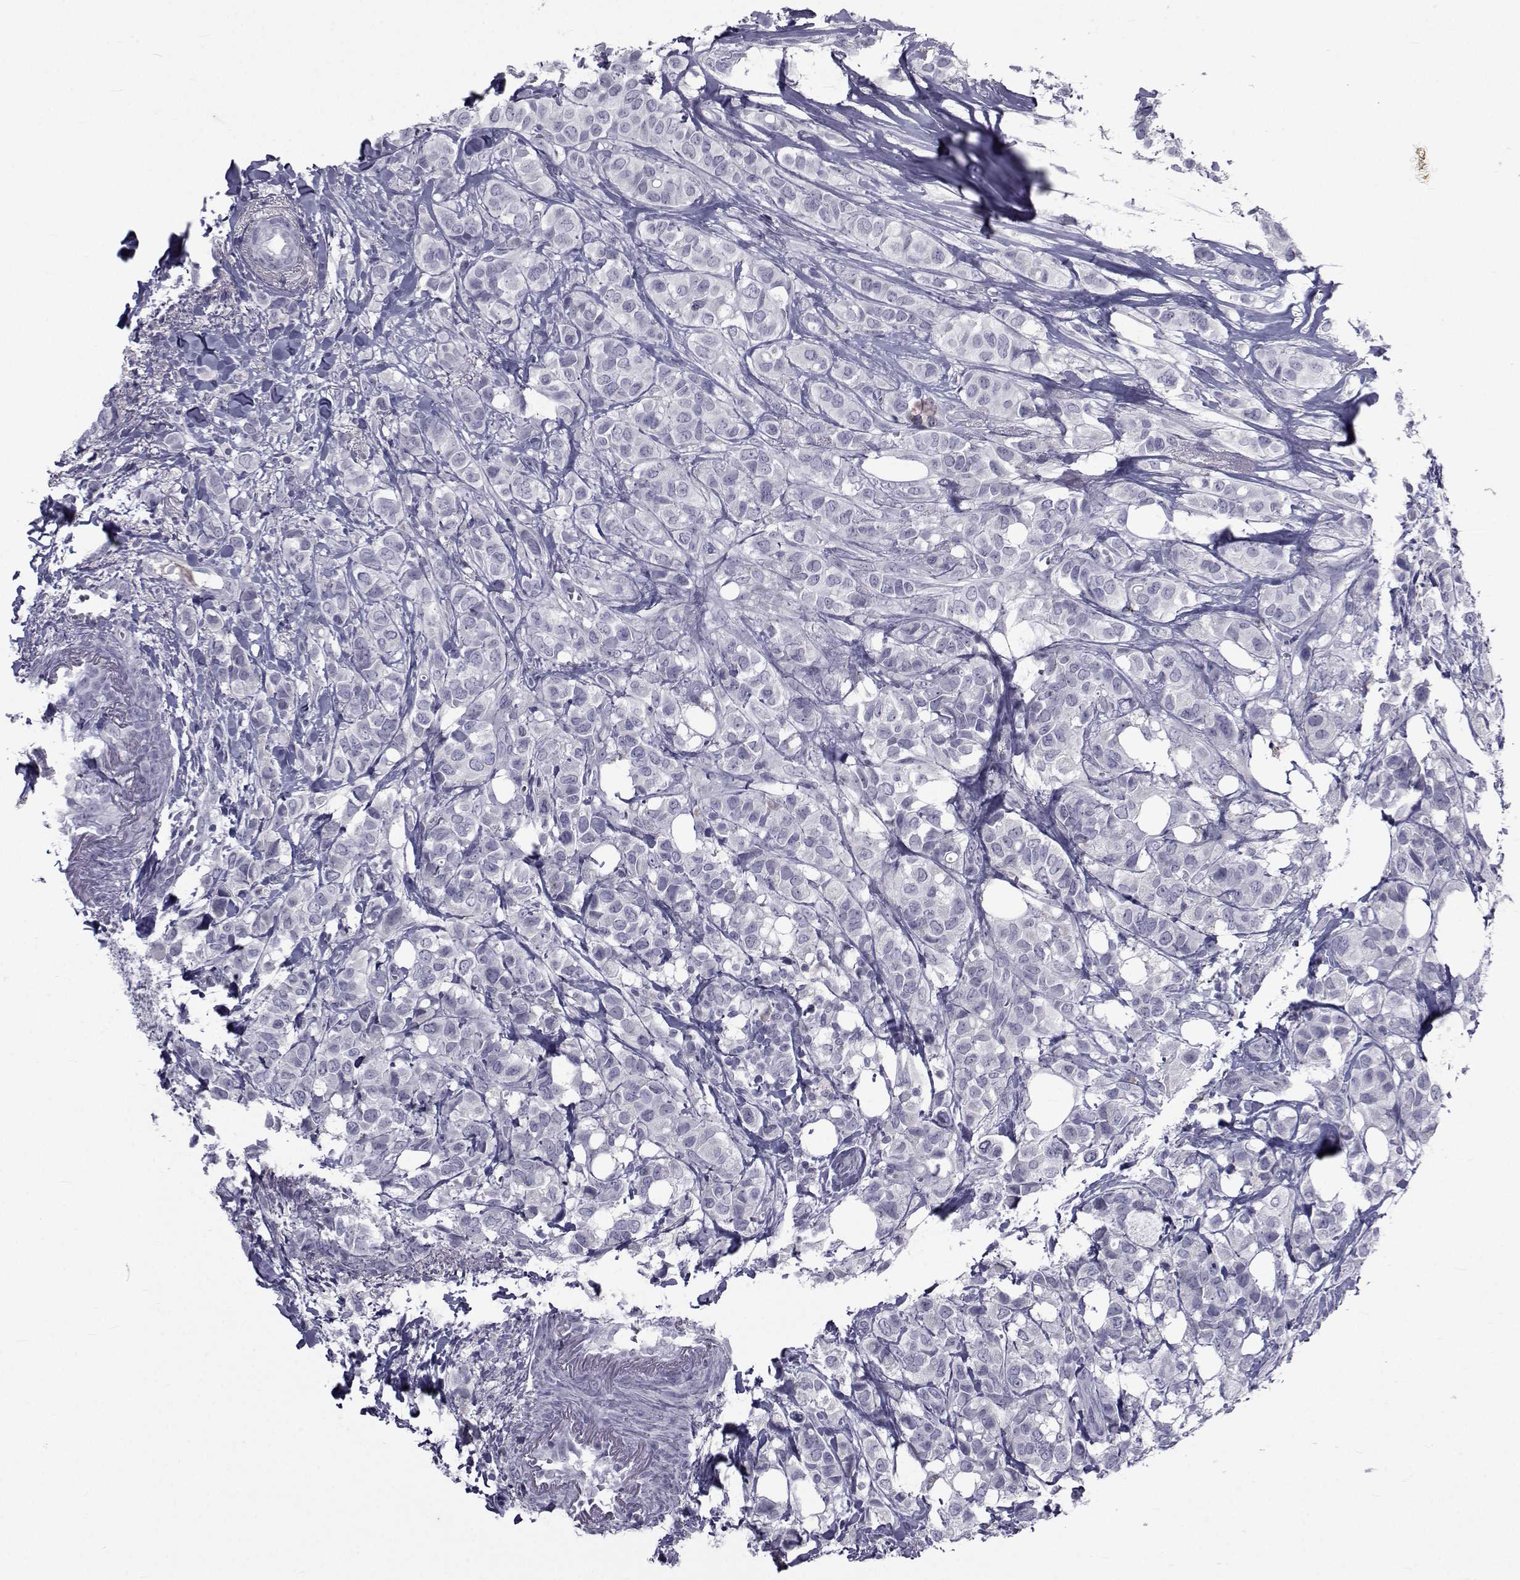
{"staining": {"intensity": "negative", "quantity": "none", "location": "none"}, "tissue": "breast cancer", "cell_type": "Tumor cells", "image_type": "cancer", "snomed": [{"axis": "morphology", "description": "Duct carcinoma"}, {"axis": "topography", "description": "Breast"}], "caption": "Tumor cells are negative for protein expression in human breast intraductal carcinoma. (Brightfield microscopy of DAB immunohistochemistry (IHC) at high magnification).", "gene": "PAX2", "patient": {"sex": "female", "age": 85}}